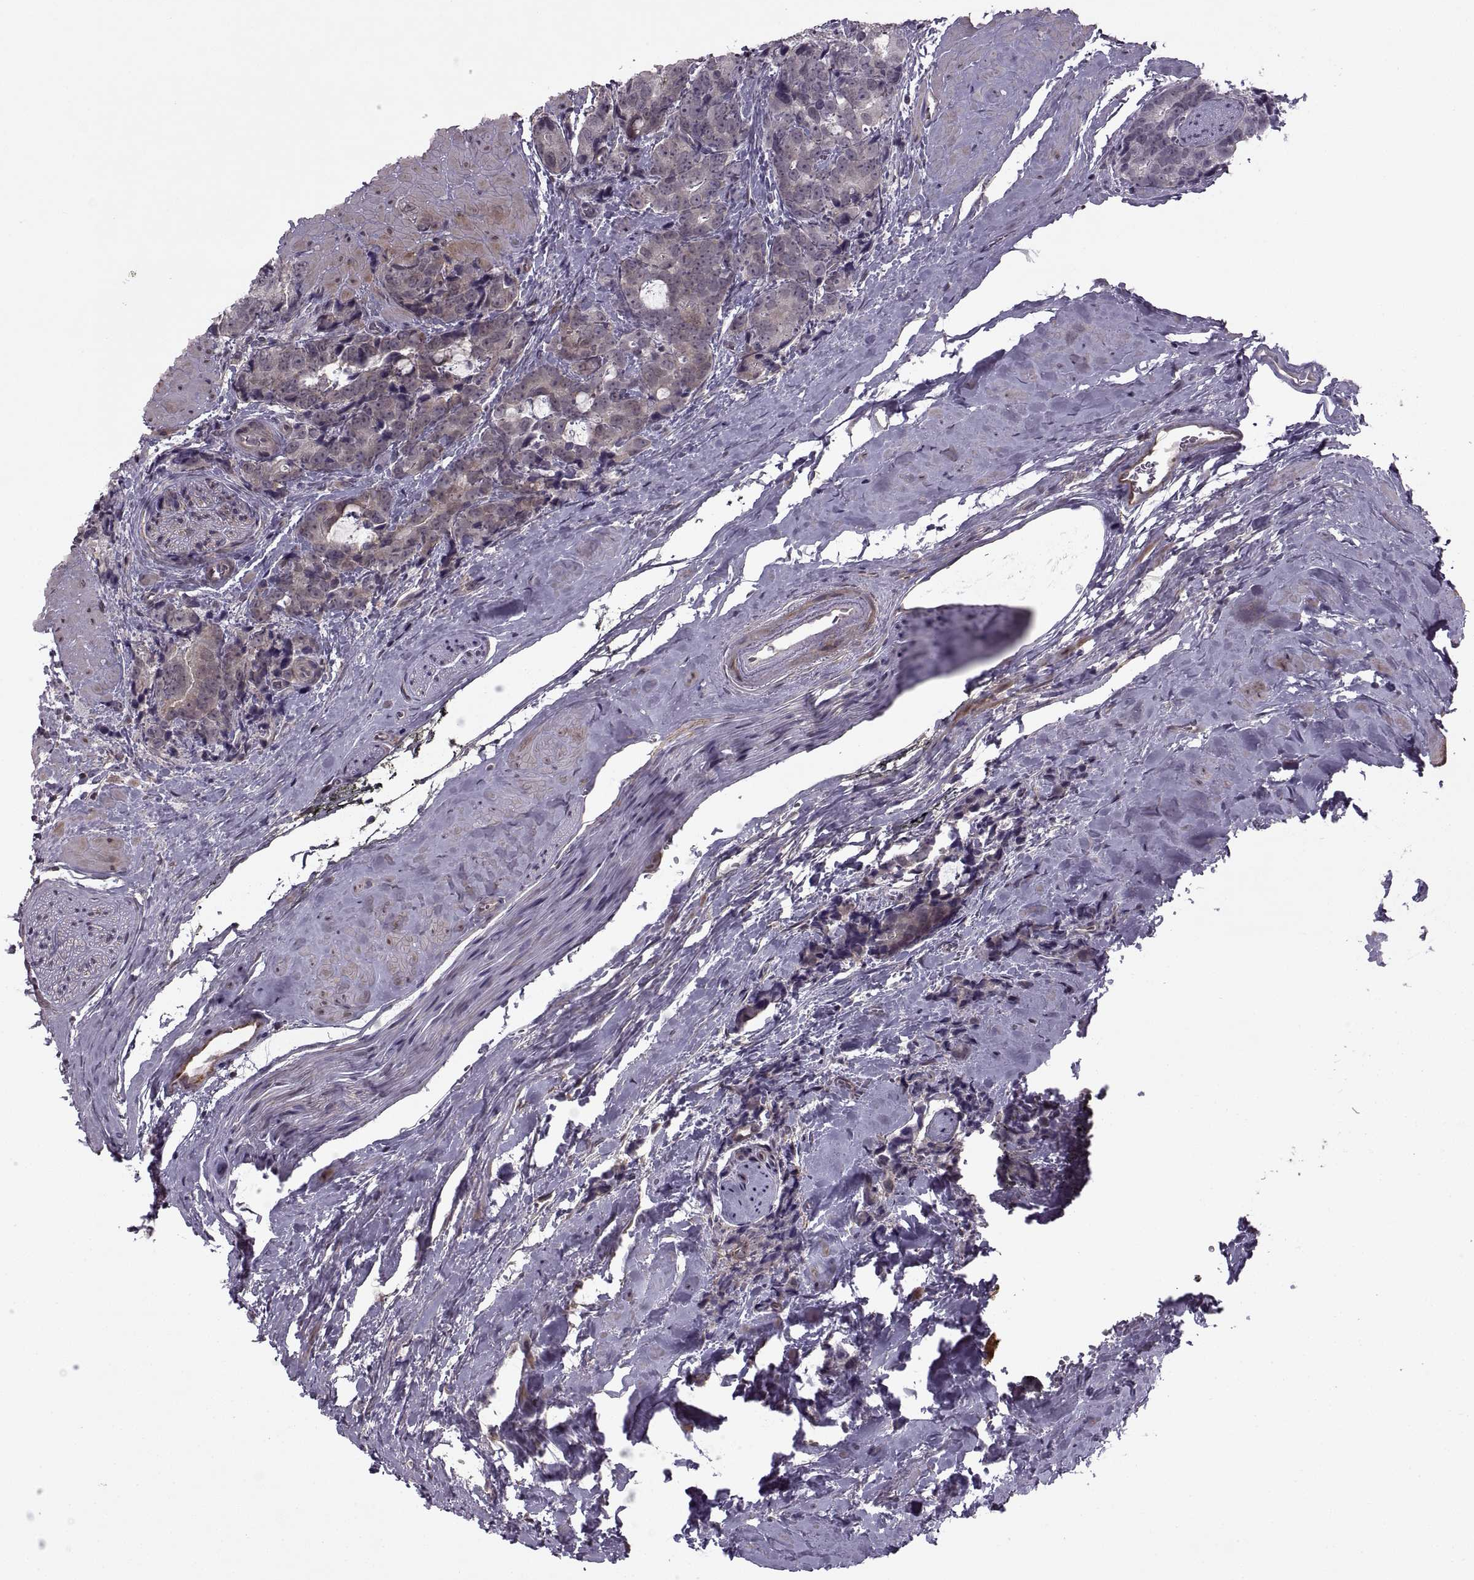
{"staining": {"intensity": "weak", "quantity": "25%-75%", "location": "cytoplasmic/membranous"}, "tissue": "prostate cancer", "cell_type": "Tumor cells", "image_type": "cancer", "snomed": [{"axis": "morphology", "description": "Adenocarcinoma, High grade"}, {"axis": "topography", "description": "Prostate"}], "caption": "Immunohistochemistry (IHC) staining of prostate cancer (high-grade adenocarcinoma), which demonstrates low levels of weak cytoplasmic/membranous expression in about 25%-75% of tumor cells indicating weak cytoplasmic/membranous protein staining. The staining was performed using DAB (3,3'-diaminobenzidine) (brown) for protein detection and nuclei were counterstained in hematoxylin (blue).", "gene": "ODF3", "patient": {"sex": "male", "age": 74}}